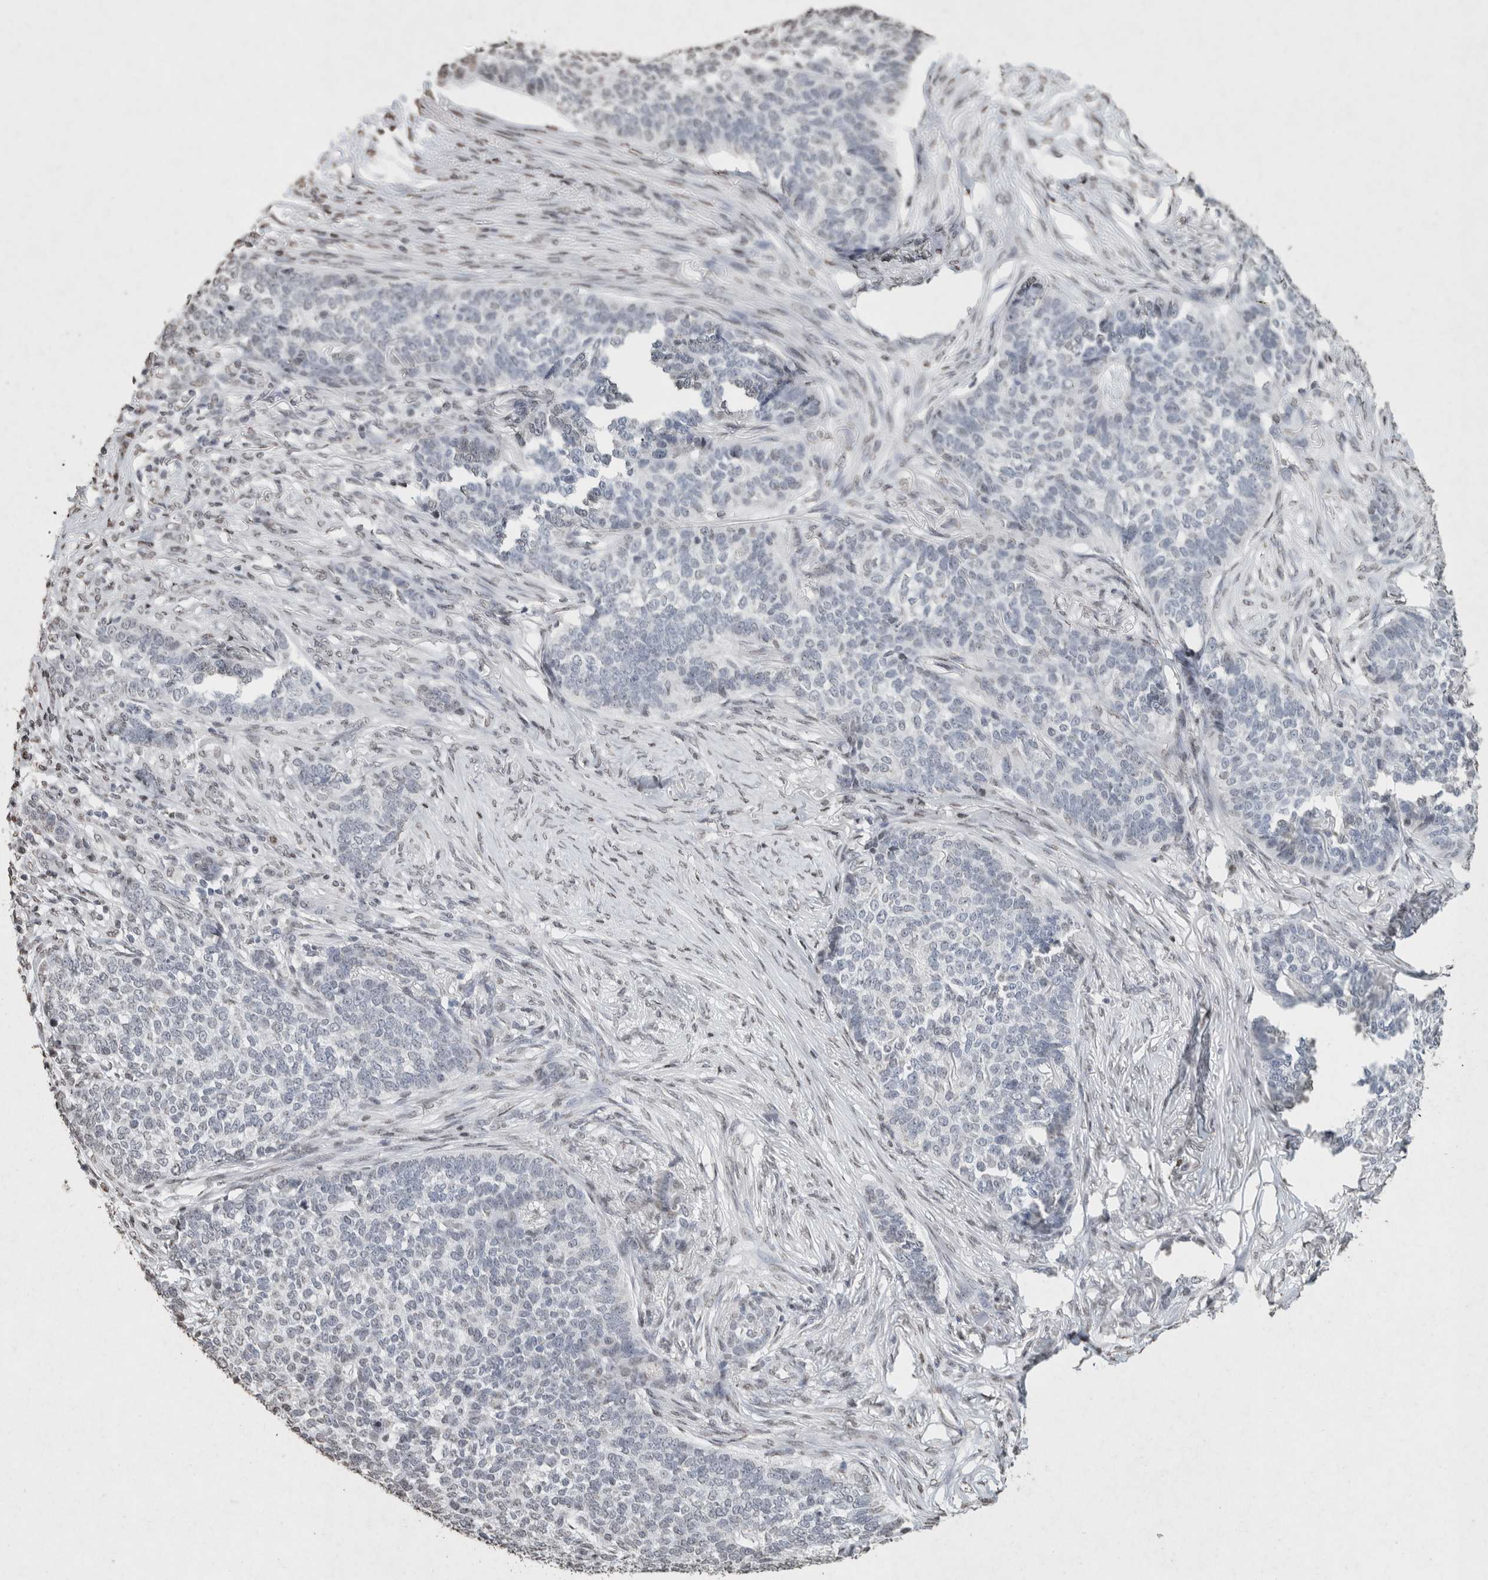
{"staining": {"intensity": "negative", "quantity": "none", "location": "none"}, "tissue": "skin cancer", "cell_type": "Tumor cells", "image_type": "cancer", "snomed": [{"axis": "morphology", "description": "Basal cell carcinoma"}, {"axis": "topography", "description": "Skin"}], "caption": "Immunohistochemistry (IHC) photomicrograph of human skin basal cell carcinoma stained for a protein (brown), which shows no expression in tumor cells. The staining was performed using DAB (3,3'-diaminobenzidine) to visualize the protein expression in brown, while the nuclei were stained in blue with hematoxylin (Magnification: 20x).", "gene": "CNTN1", "patient": {"sex": "male", "age": 85}}